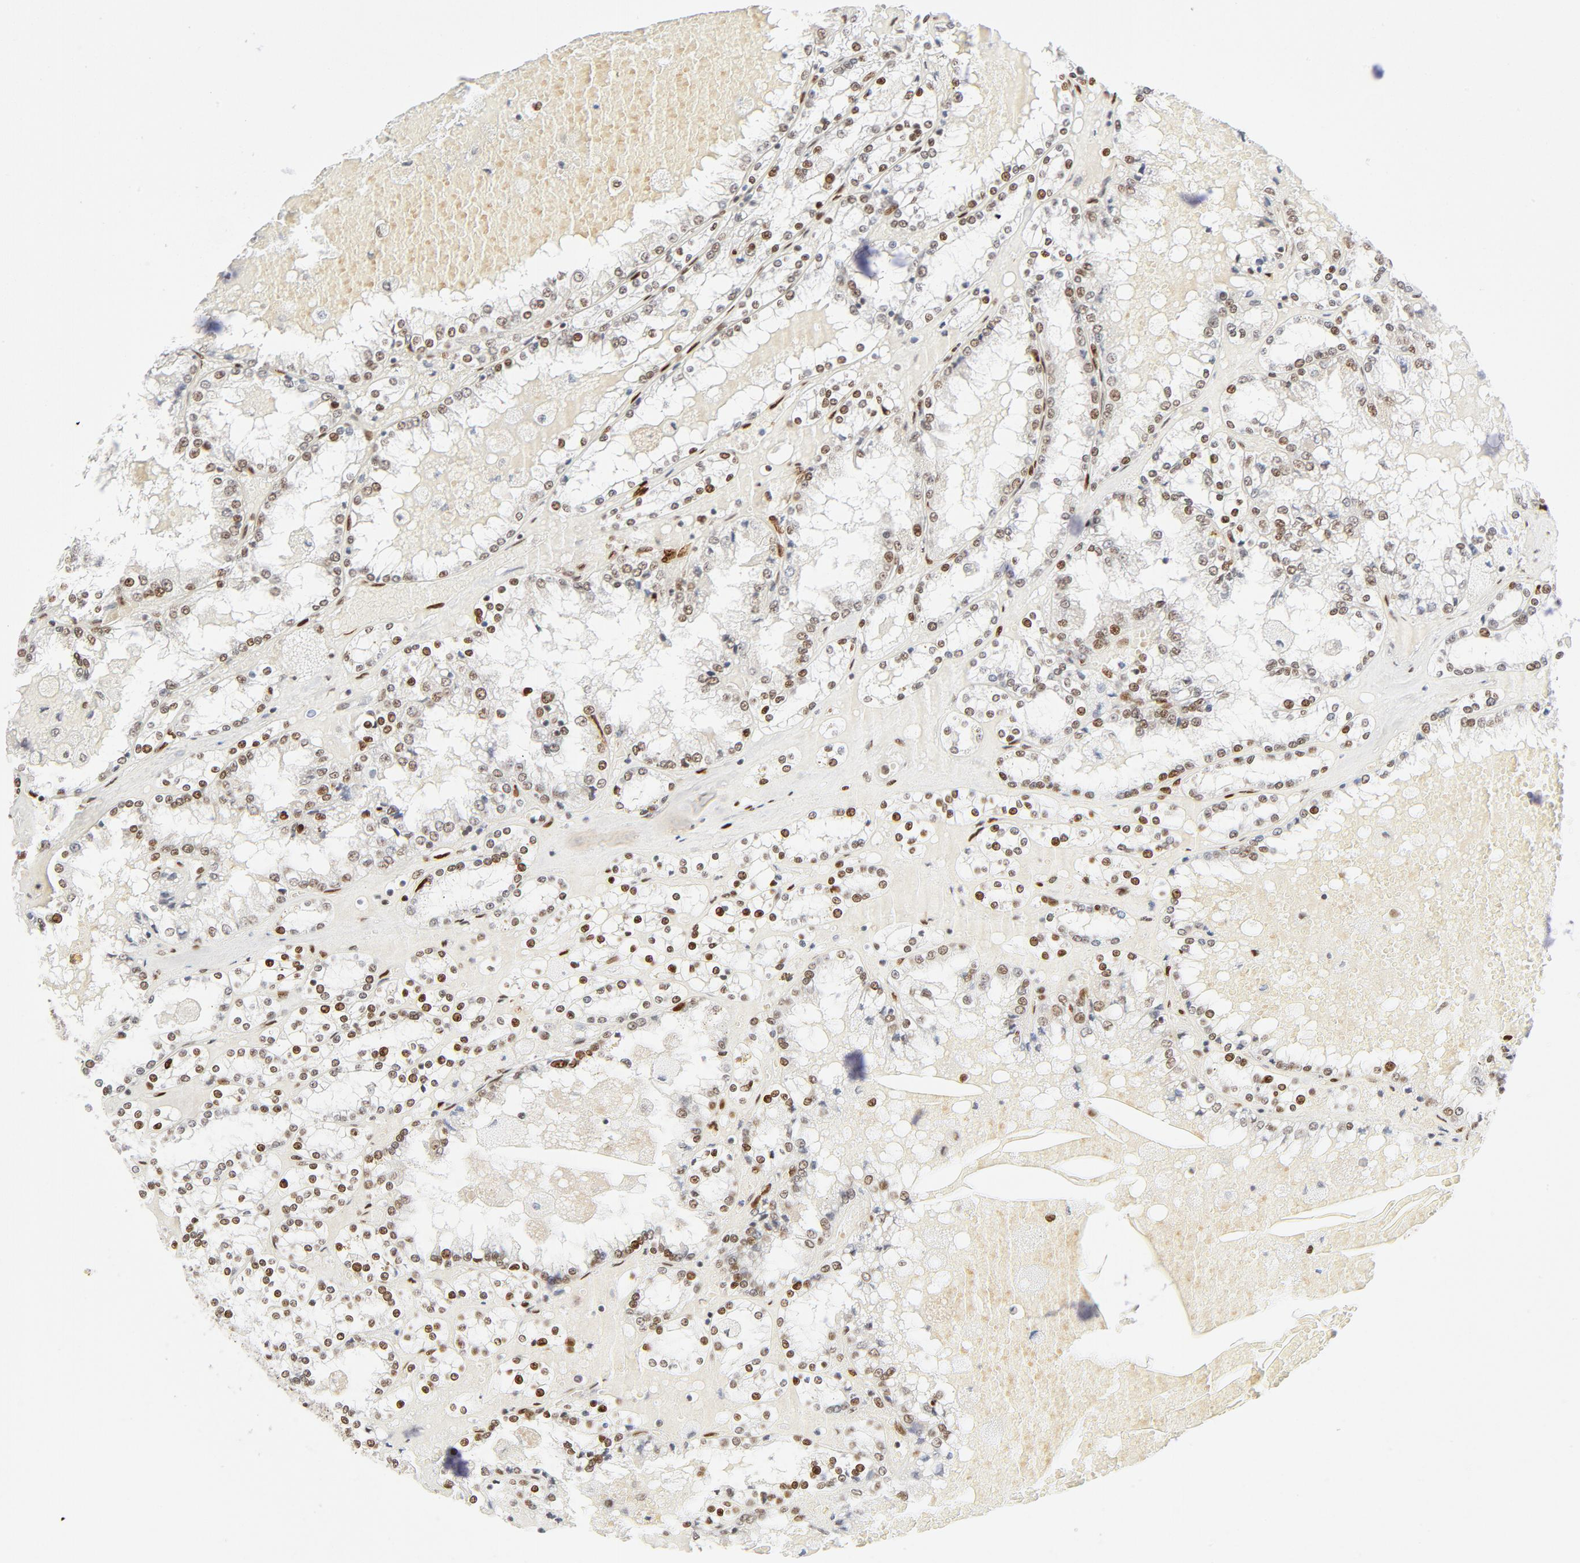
{"staining": {"intensity": "moderate", "quantity": "25%-75%", "location": "nuclear"}, "tissue": "renal cancer", "cell_type": "Tumor cells", "image_type": "cancer", "snomed": [{"axis": "morphology", "description": "Adenocarcinoma, NOS"}, {"axis": "topography", "description": "Kidney"}], "caption": "The photomicrograph reveals staining of renal adenocarcinoma, revealing moderate nuclear protein positivity (brown color) within tumor cells.", "gene": "MEF2A", "patient": {"sex": "female", "age": 56}}